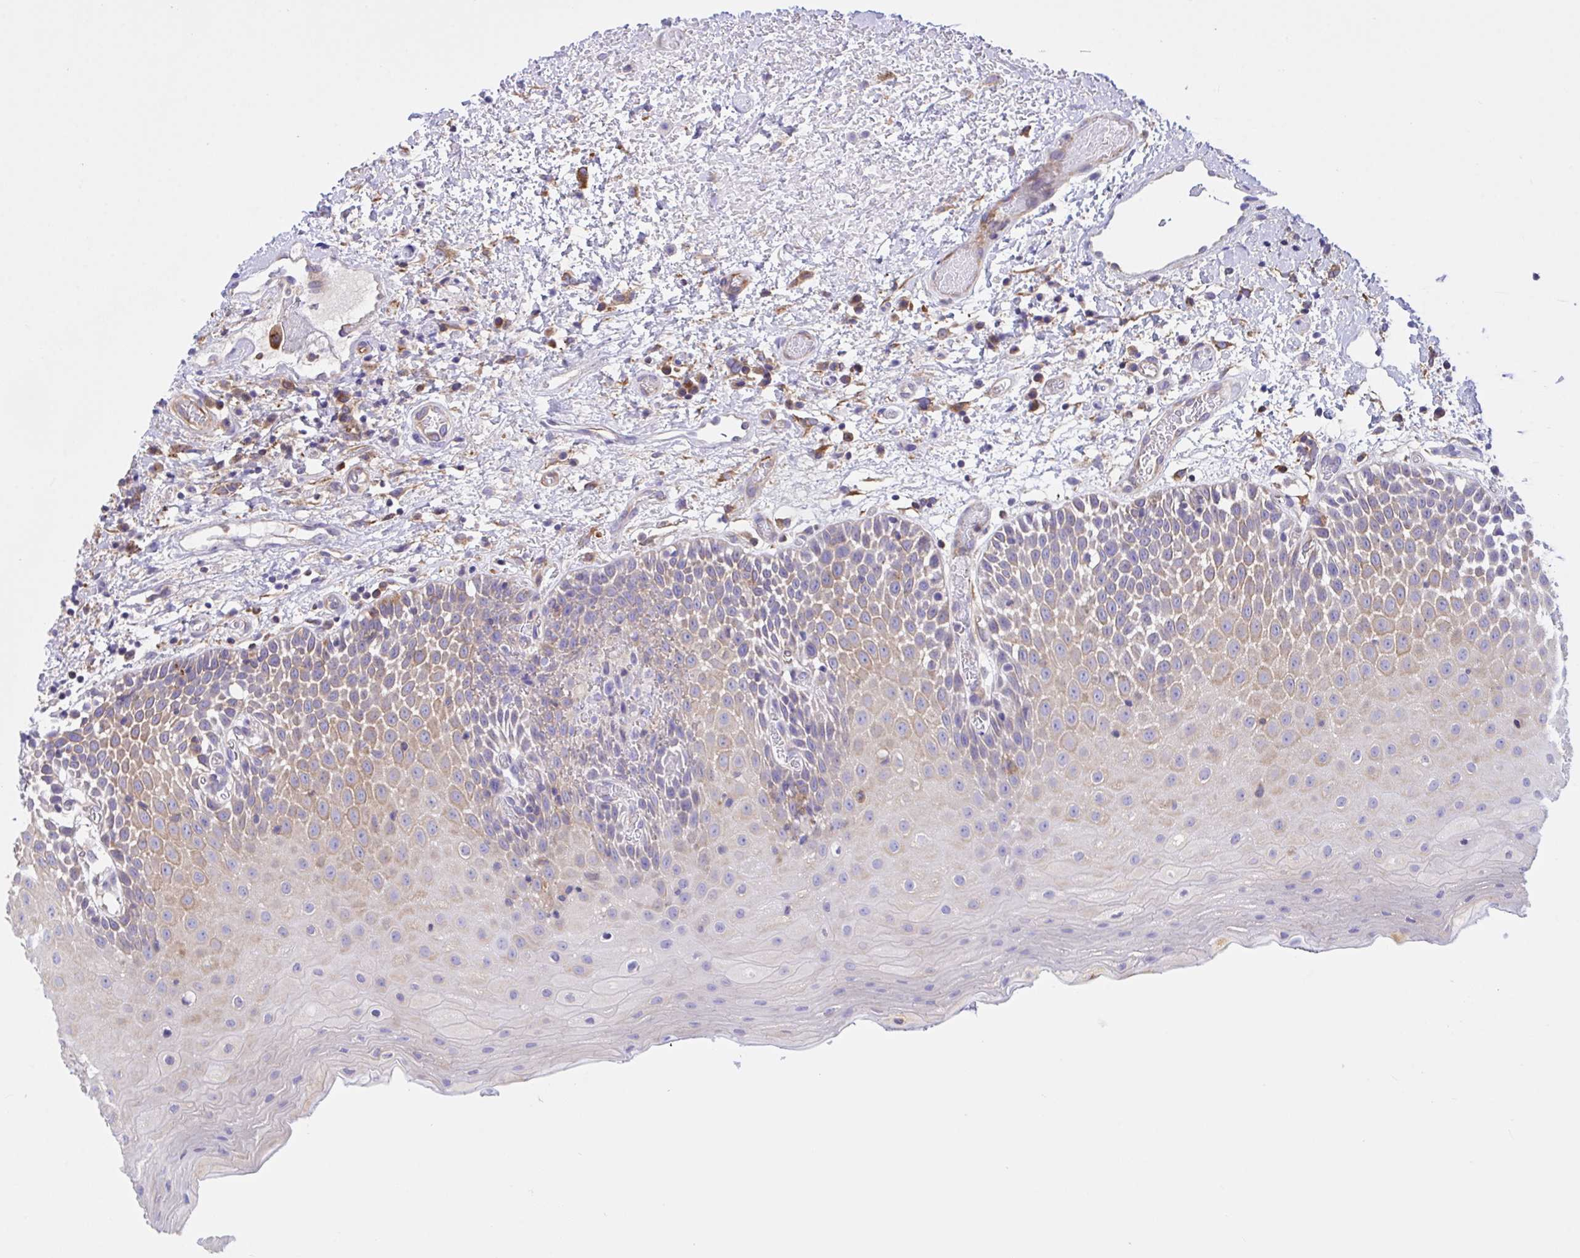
{"staining": {"intensity": "moderate", "quantity": "25%-75%", "location": "cytoplasmic/membranous"}, "tissue": "oral mucosa", "cell_type": "Squamous epithelial cells", "image_type": "normal", "snomed": [{"axis": "morphology", "description": "Normal tissue, NOS"}, {"axis": "topography", "description": "Oral tissue"}], "caption": "The histopathology image shows staining of unremarkable oral mucosa, revealing moderate cytoplasmic/membranous protein staining (brown color) within squamous epithelial cells.", "gene": "OR51M1", "patient": {"sex": "female", "age": 82}}